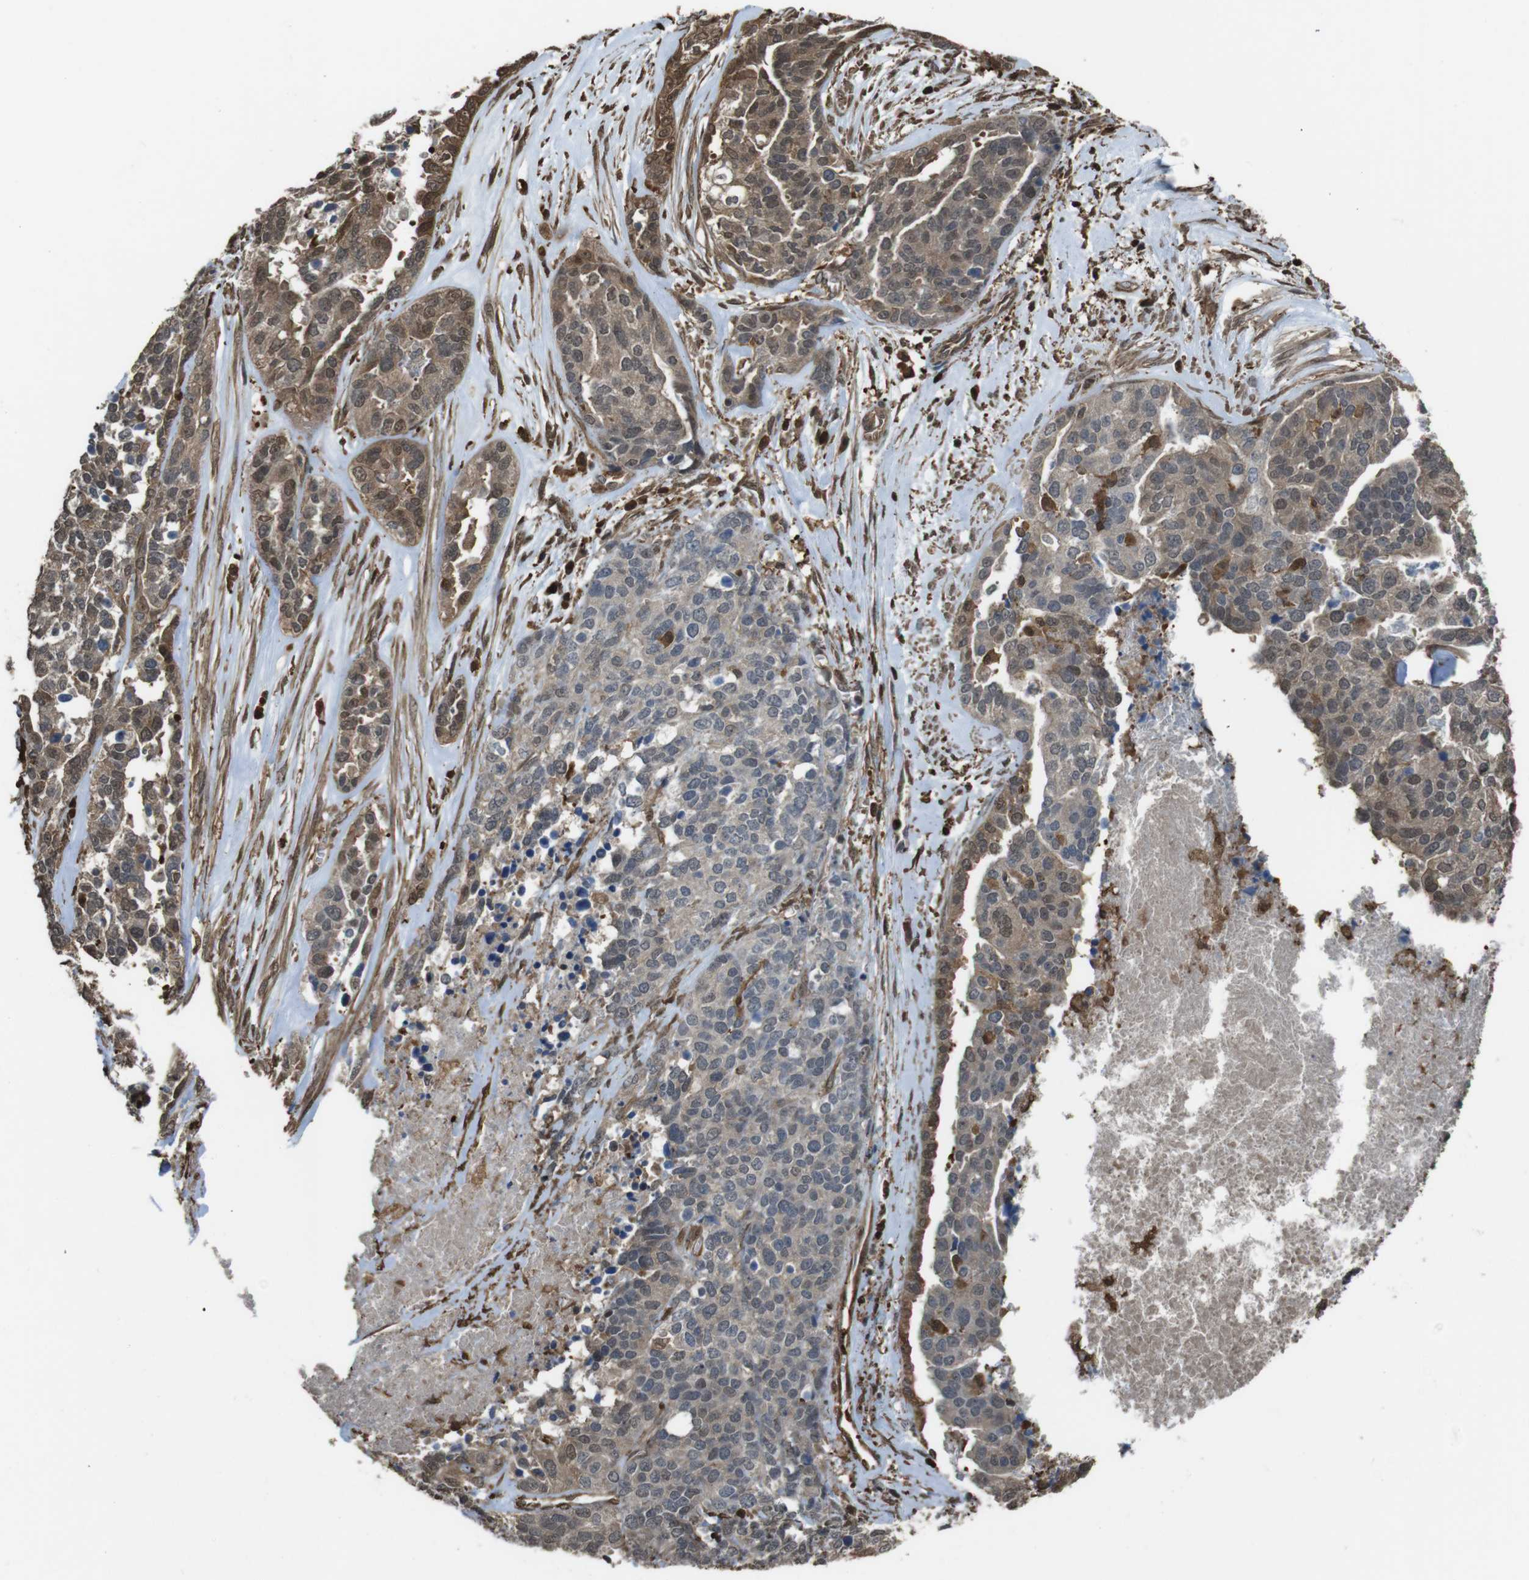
{"staining": {"intensity": "moderate", "quantity": ">75%", "location": "cytoplasmic/membranous,nuclear"}, "tissue": "ovarian cancer", "cell_type": "Tumor cells", "image_type": "cancer", "snomed": [{"axis": "morphology", "description": "Cystadenocarcinoma, serous, NOS"}, {"axis": "topography", "description": "Ovary"}], "caption": "Ovarian cancer (serous cystadenocarcinoma) stained with IHC reveals moderate cytoplasmic/membranous and nuclear positivity in approximately >75% of tumor cells.", "gene": "ARHGDIA", "patient": {"sex": "female", "age": 44}}